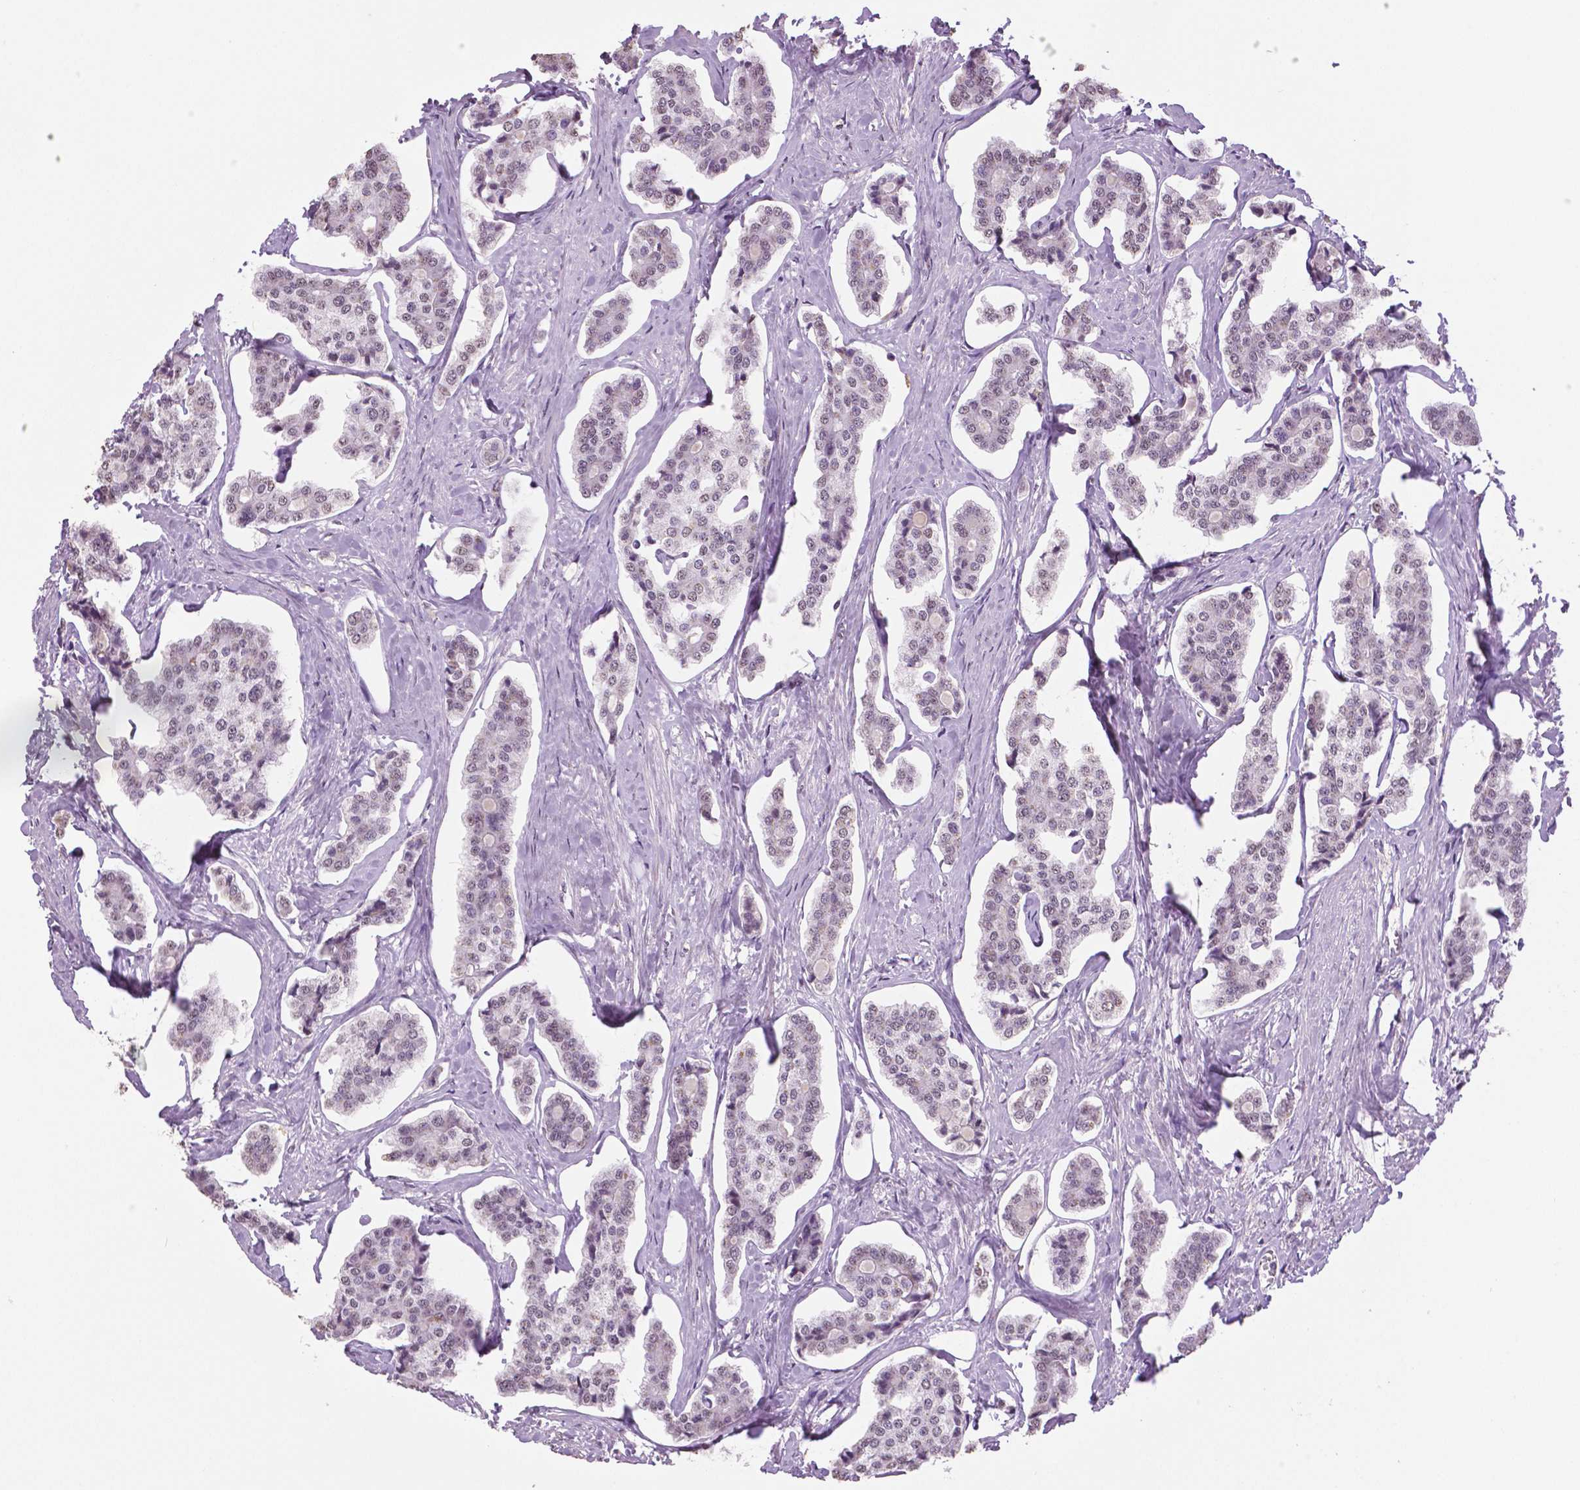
{"staining": {"intensity": "weak", "quantity": "<25%", "location": "nuclear"}, "tissue": "carcinoid", "cell_type": "Tumor cells", "image_type": "cancer", "snomed": [{"axis": "morphology", "description": "Carcinoid, malignant, NOS"}, {"axis": "topography", "description": "Small intestine"}], "caption": "Protein analysis of carcinoid exhibits no significant expression in tumor cells. (DAB immunohistochemistry, high magnification).", "gene": "IGF2BP1", "patient": {"sex": "female", "age": 65}}